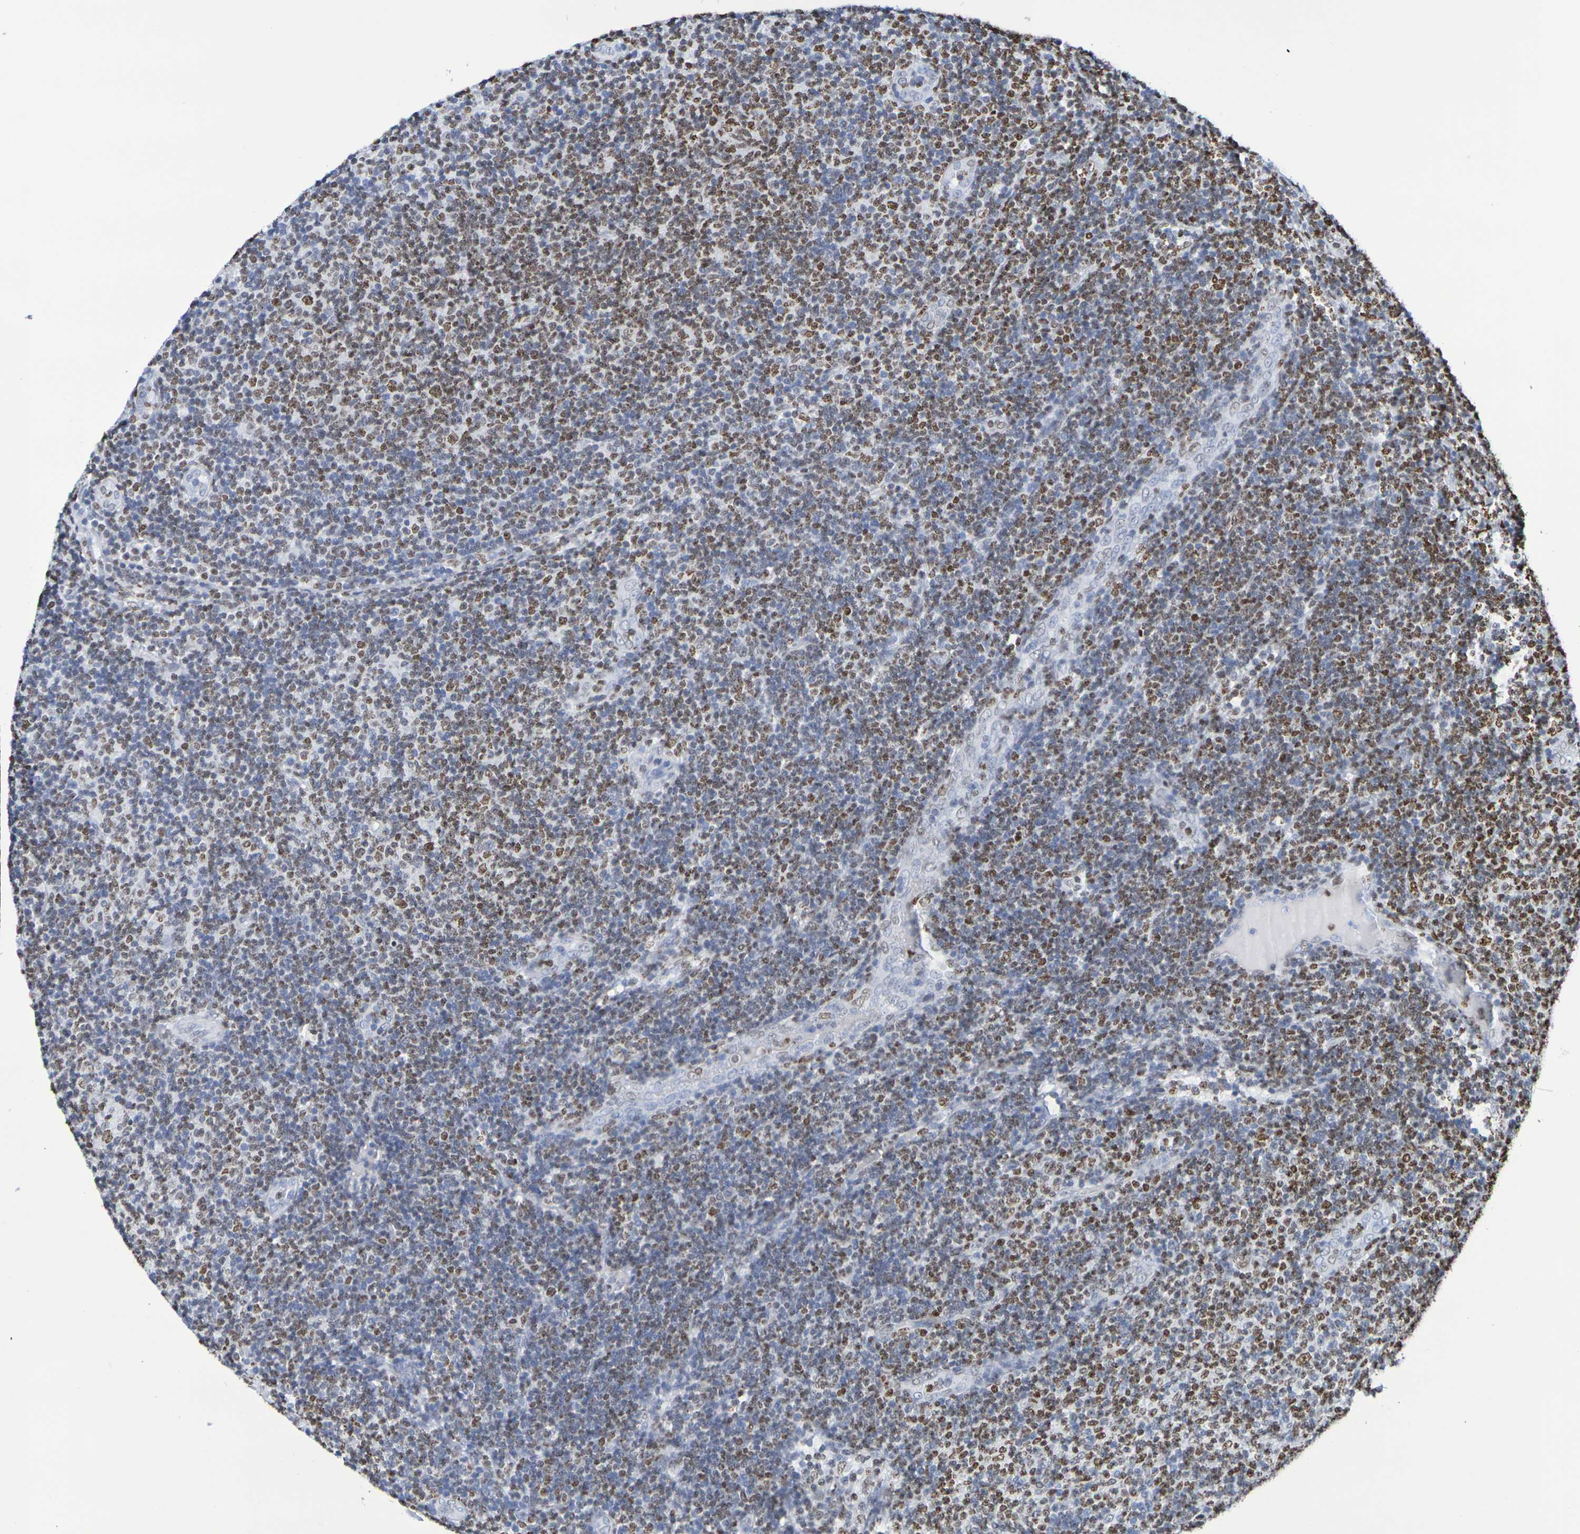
{"staining": {"intensity": "moderate", "quantity": "25%-75%", "location": "nuclear"}, "tissue": "lymphoma", "cell_type": "Tumor cells", "image_type": "cancer", "snomed": [{"axis": "morphology", "description": "Malignant lymphoma, non-Hodgkin's type, Low grade"}, {"axis": "topography", "description": "Lymph node"}], "caption": "This is an image of immunohistochemistry (IHC) staining of lymphoma, which shows moderate expression in the nuclear of tumor cells.", "gene": "H1-5", "patient": {"sex": "male", "age": 83}}